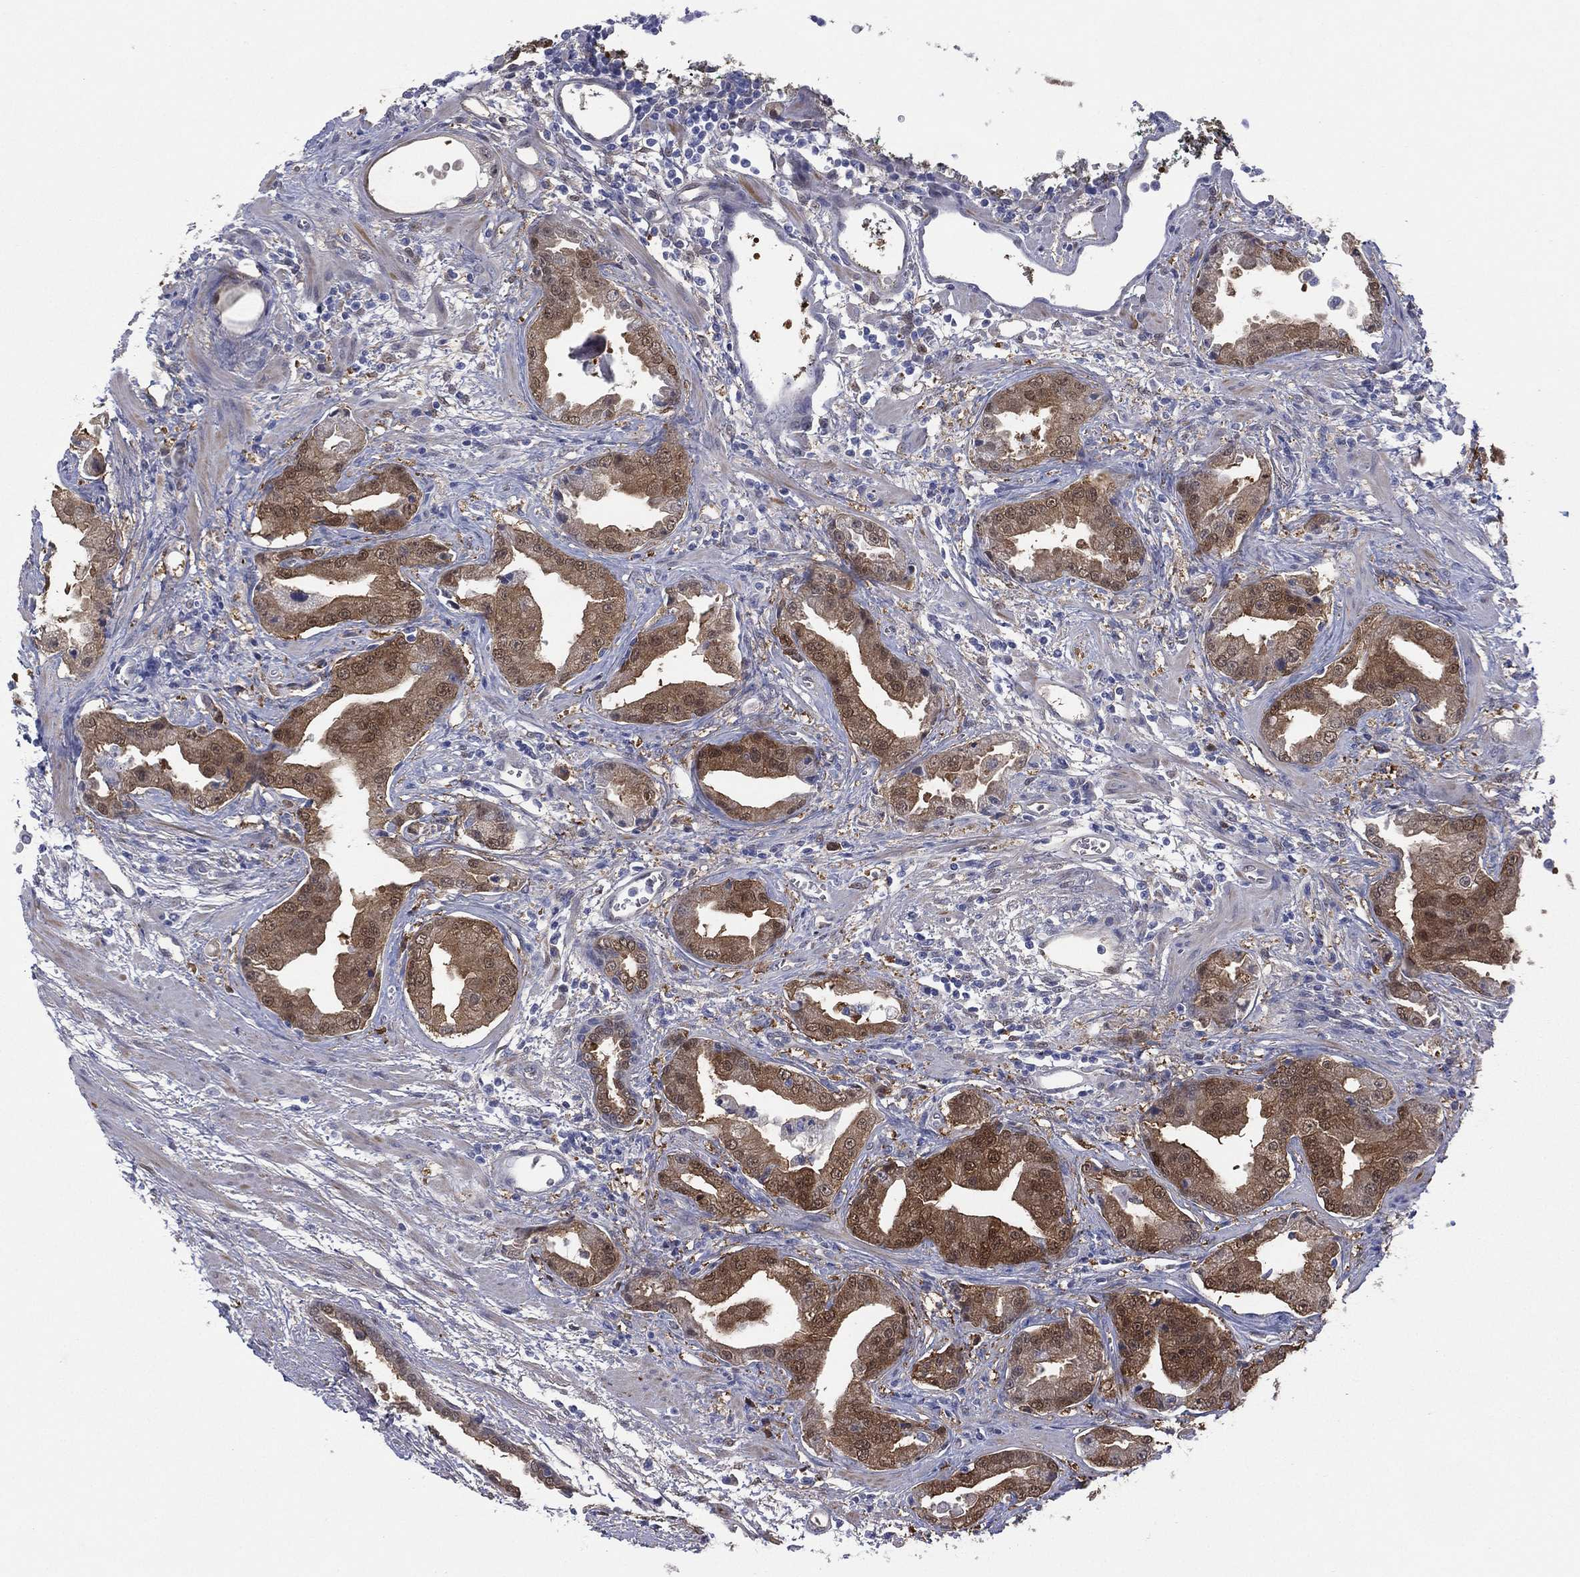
{"staining": {"intensity": "moderate", "quantity": "25%-75%", "location": "cytoplasmic/membranous,nuclear"}, "tissue": "prostate cancer", "cell_type": "Tumor cells", "image_type": "cancer", "snomed": [{"axis": "morphology", "description": "Adenocarcinoma, Low grade"}, {"axis": "topography", "description": "Prostate"}], "caption": "Prostate low-grade adenocarcinoma stained with DAB immunohistochemistry (IHC) demonstrates medium levels of moderate cytoplasmic/membranous and nuclear positivity in approximately 25%-75% of tumor cells.", "gene": "DDAH1", "patient": {"sex": "male", "age": 62}}